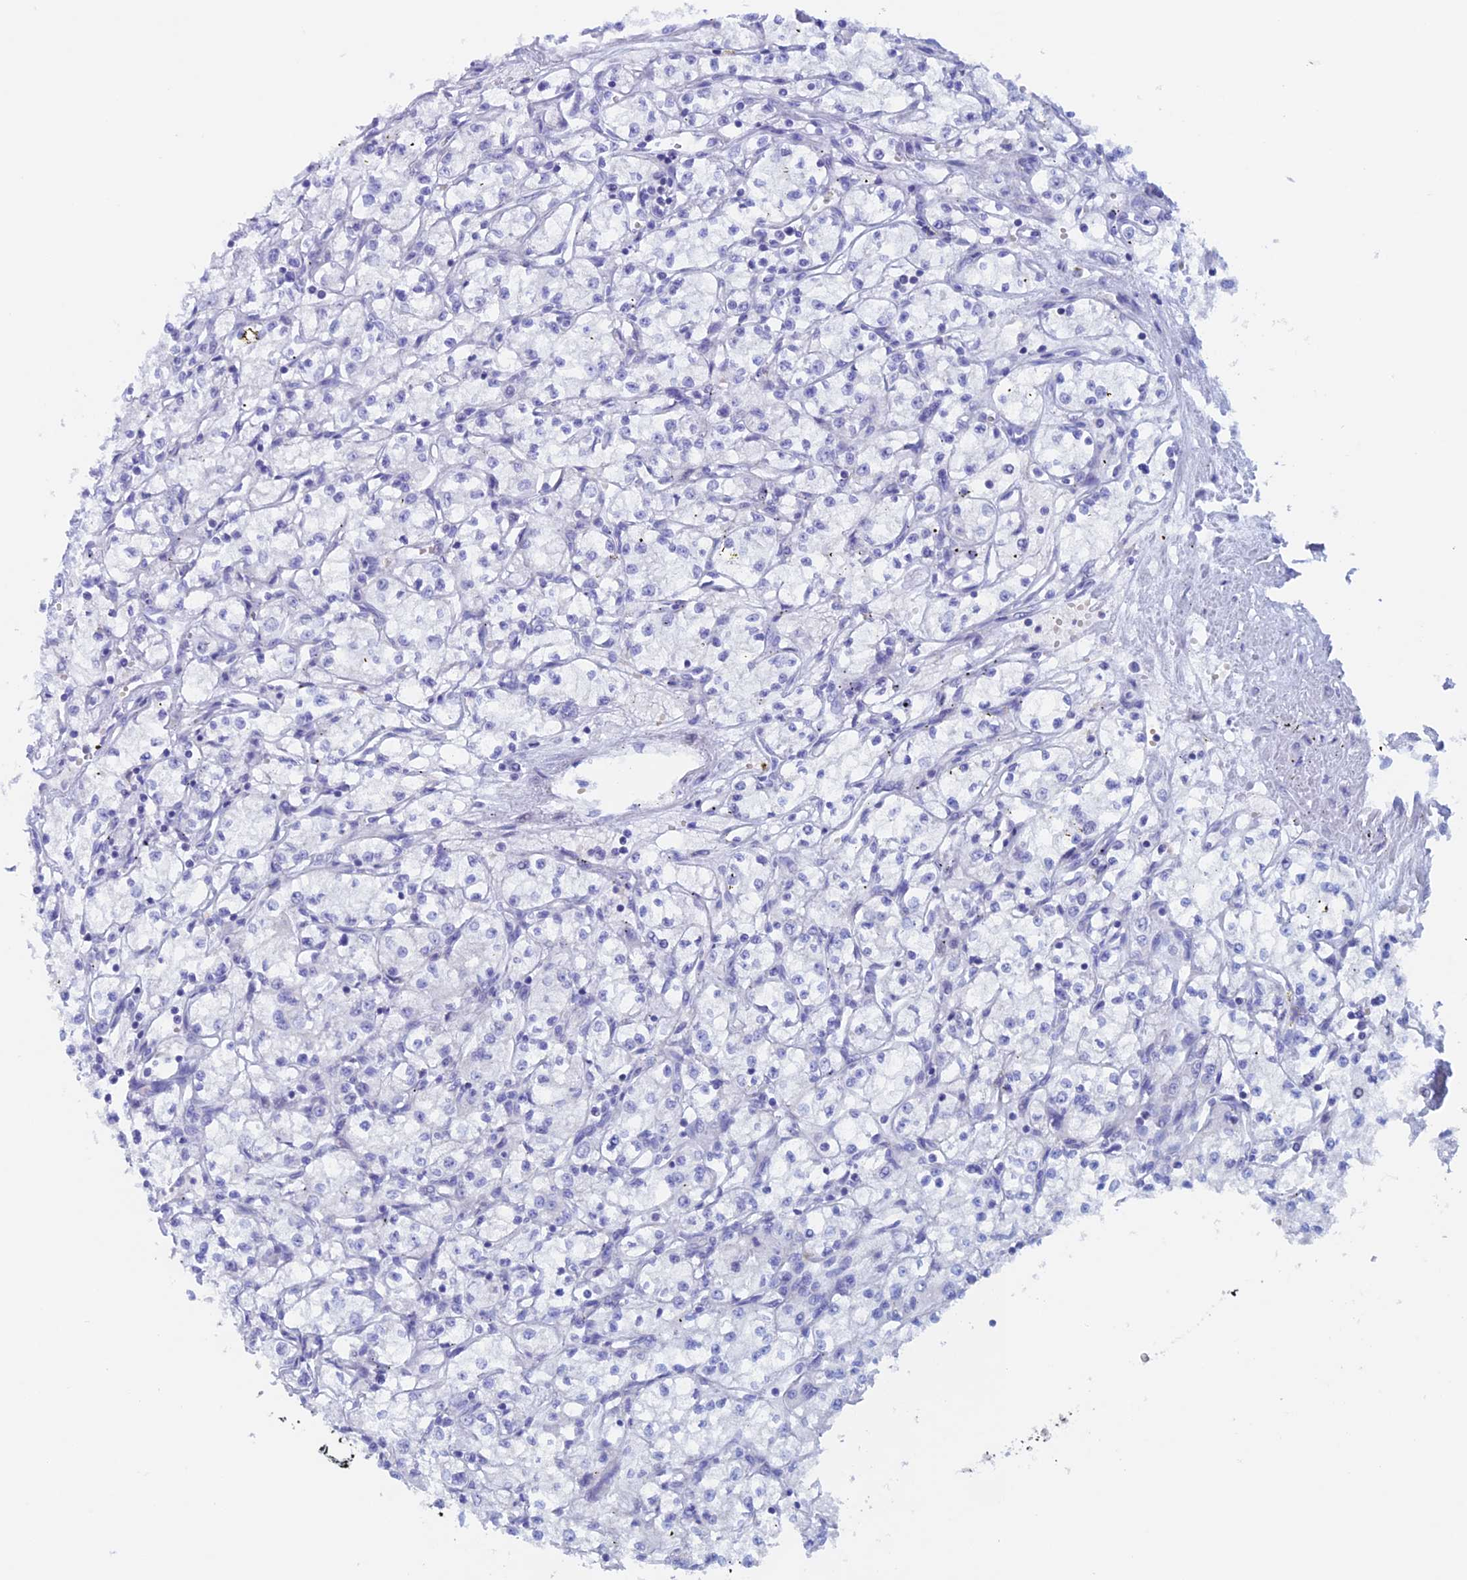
{"staining": {"intensity": "negative", "quantity": "none", "location": "none"}, "tissue": "renal cancer", "cell_type": "Tumor cells", "image_type": "cancer", "snomed": [{"axis": "morphology", "description": "Adenocarcinoma, NOS"}, {"axis": "topography", "description": "Kidney"}], "caption": "High magnification brightfield microscopy of adenocarcinoma (renal) stained with DAB (3,3'-diaminobenzidine) (brown) and counterstained with hematoxylin (blue): tumor cells show no significant staining.", "gene": "PSMC3IP", "patient": {"sex": "male", "age": 59}}